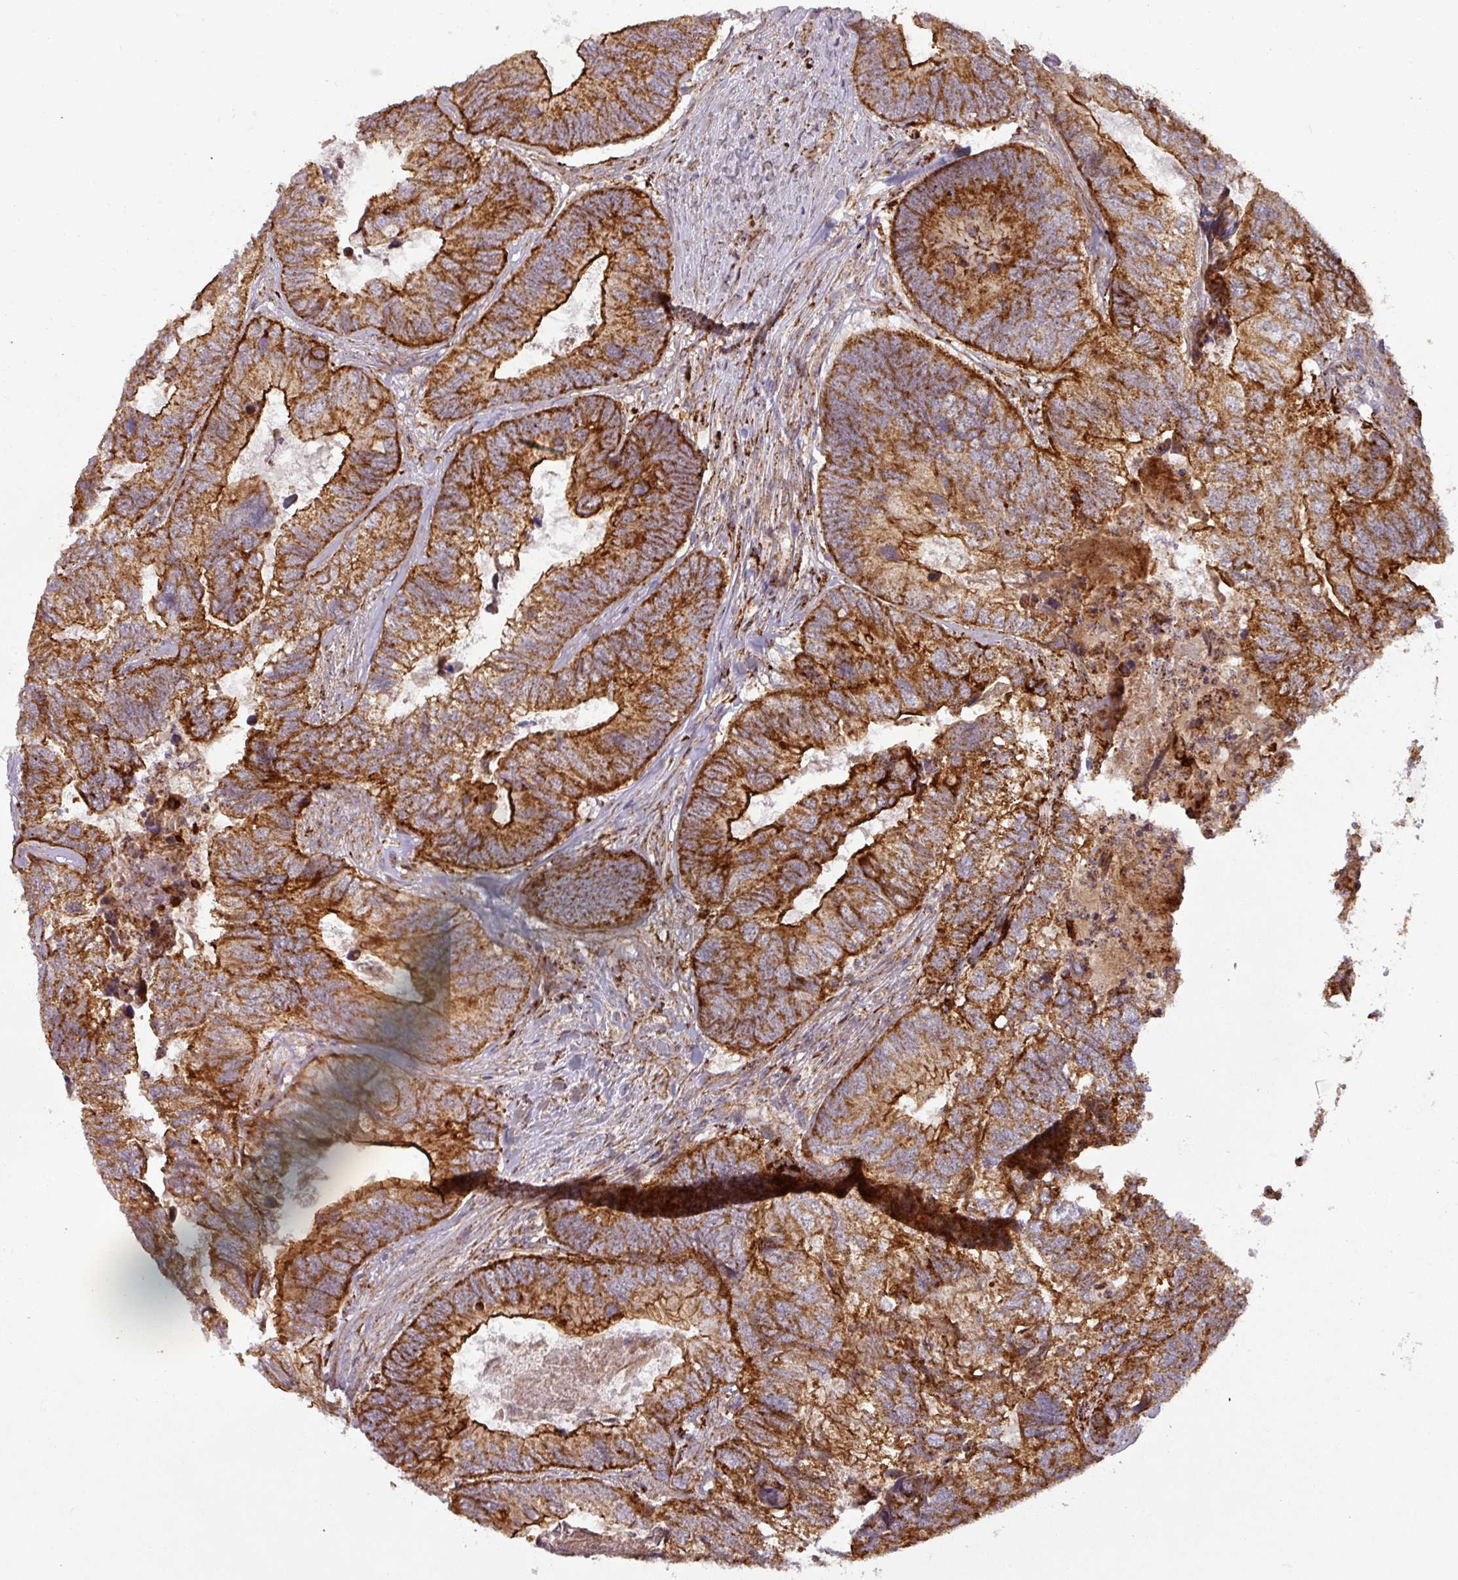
{"staining": {"intensity": "strong", "quantity": ">75%", "location": "cytoplasmic/membranous"}, "tissue": "colorectal cancer", "cell_type": "Tumor cells", "image_type": "cancer", "snomed": [{"axis": "morphology", "description": "Adenocarcinoma, NOS"}, {"axis": "topography", "description": "Colon"}], "caption": "Protein analysis of adenocarcinoma (colorectal) tissue reveals strong cytoplasmic/membranous expression in approximately >75% of tumor cells.", "gene": "GPD2", "patient": {"sex": "female", "age": 67}}